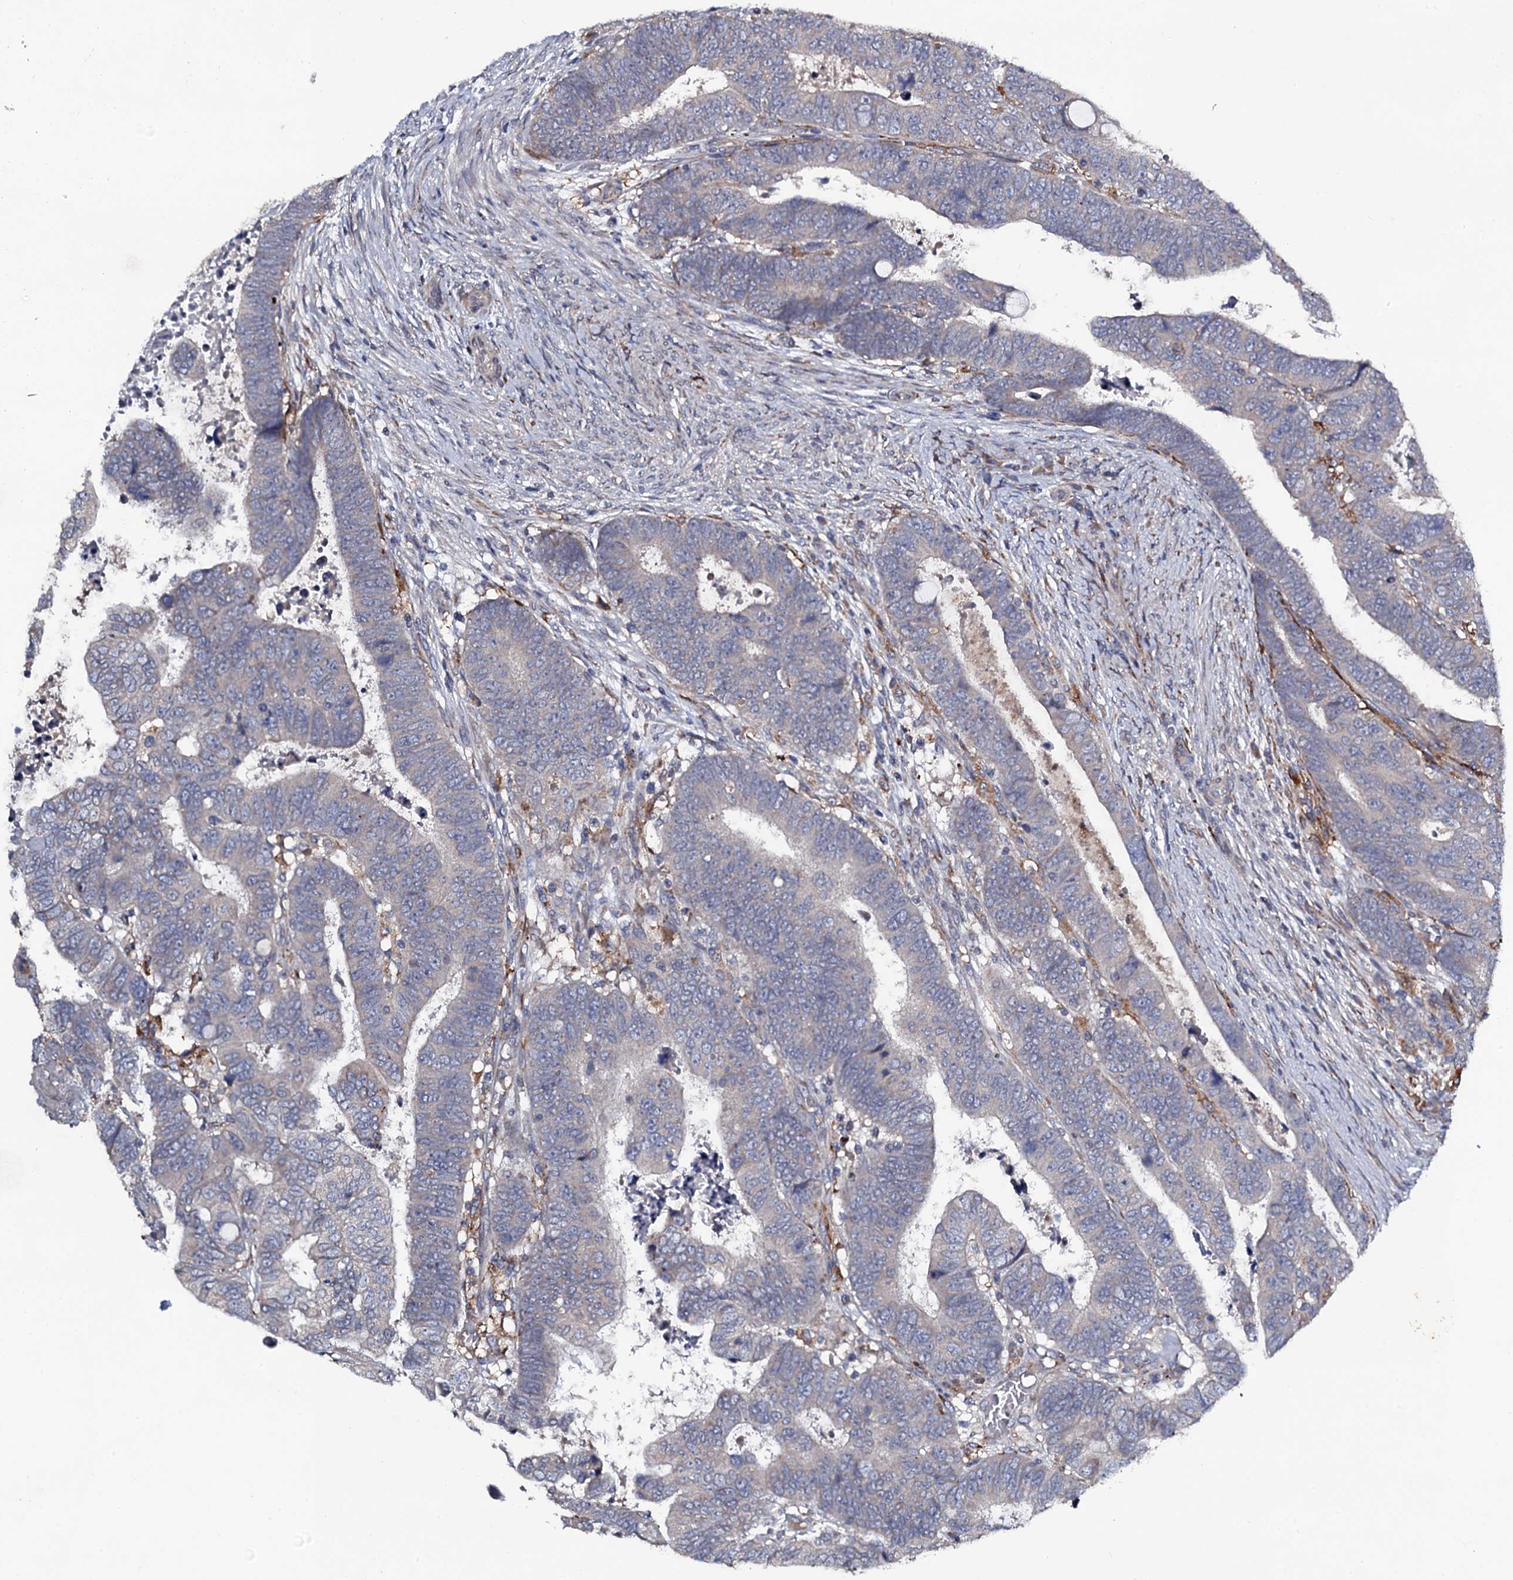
{"staining": {"intensity": "negative", "quantity": "none", "location": "none"}, "tissue": "colorectal cancer", "cell_type": "Tumor cells", "image_type": "cancer", "snomed": [{"axis": "morphology", "description": "Normal tissue, NOS"}, {"axis": "morphology", "description": "Adenocarcinoma, NOS"}, {"axis": "topography", "description": "Rectum"}], "caption": "A high-resolution photomicrograph shows immunohistochemistry staining of colorectal adenocarcinoma, which reveals no significant staining in tumor cells.", "gene": "LRRC28", "patient": {"sex": "female", "age": 65}}